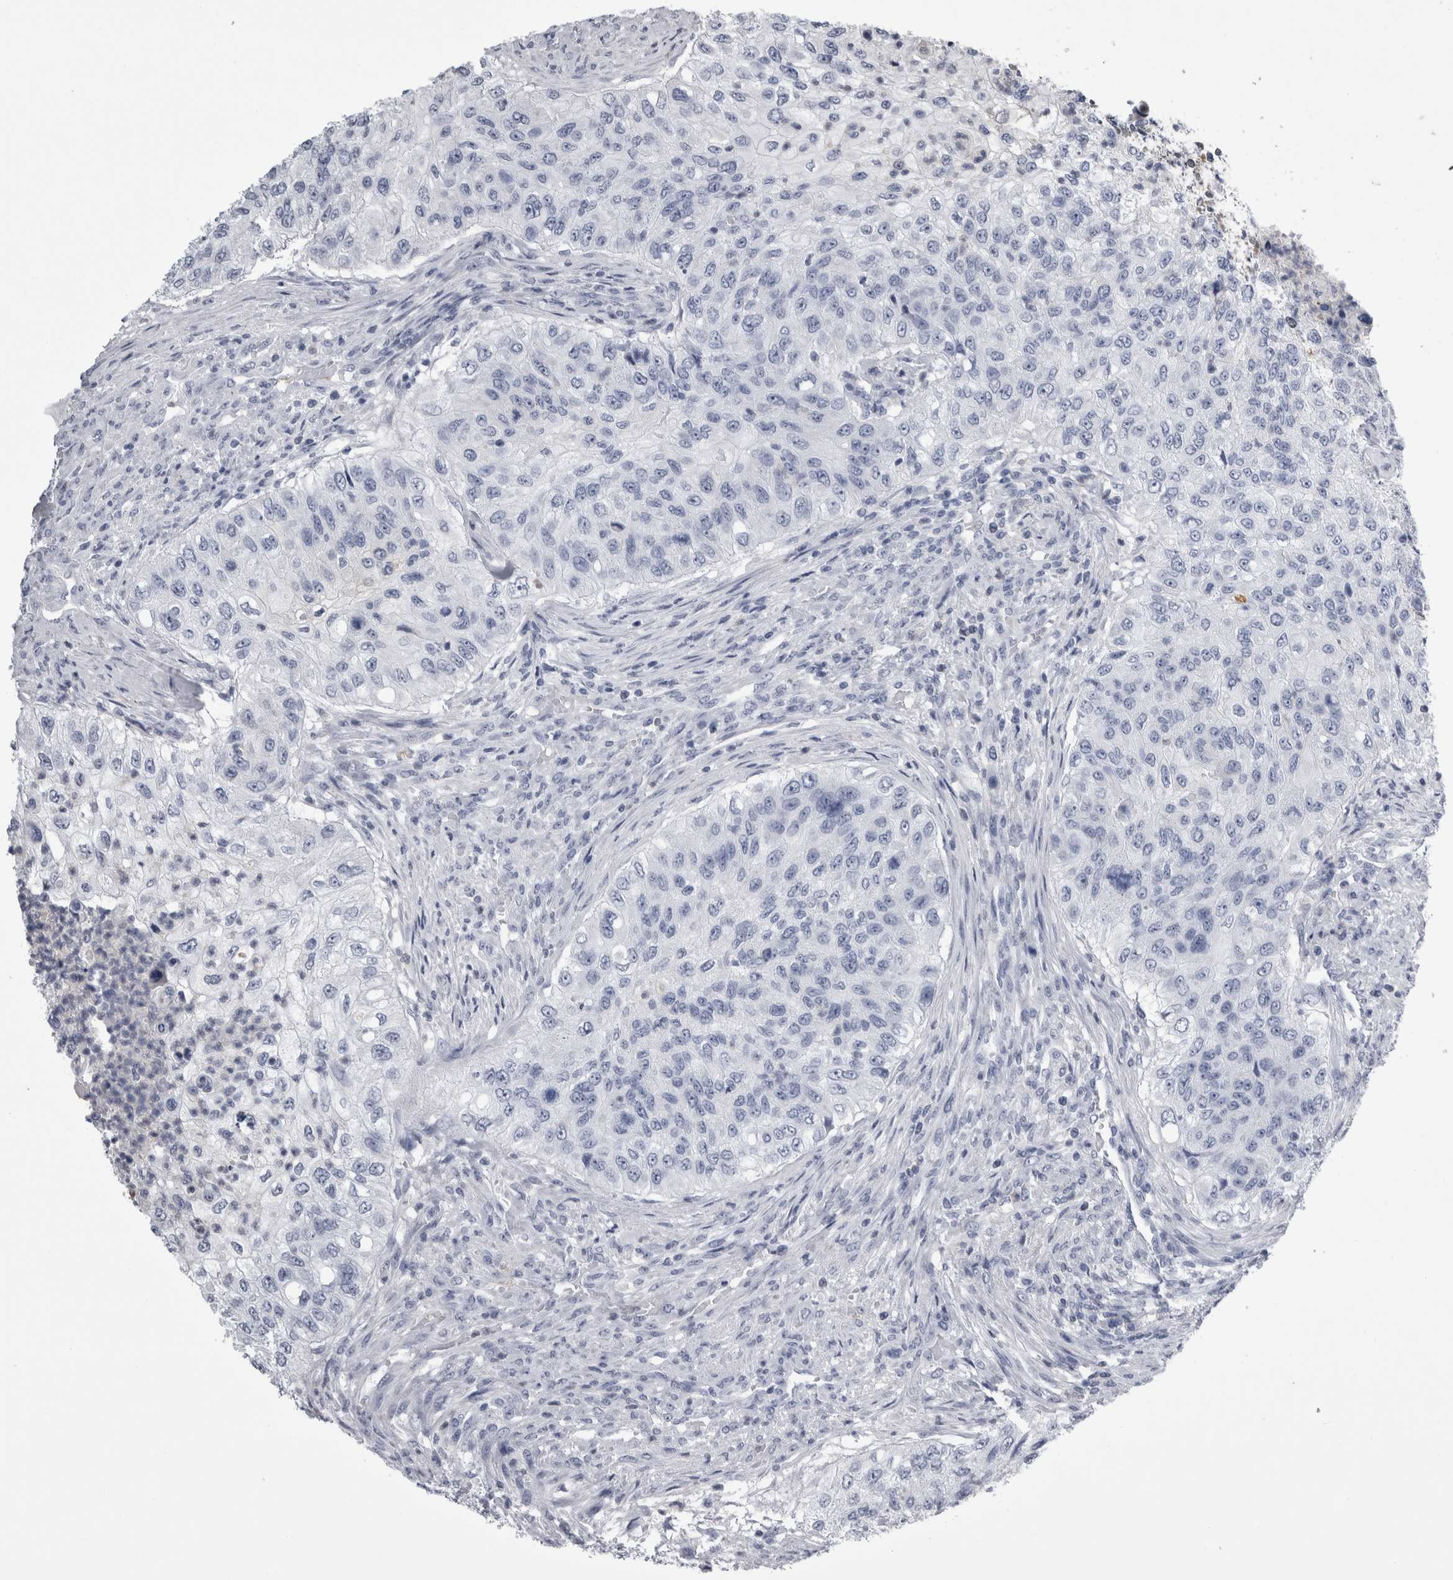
{"staining": {"intensity": "negative", "quantity": "none", "location": "none"}, "tissue": "urothelial cancer", "cell_type": "Tumor cells", "image_type": "cancer", "snomed": [{"axis": "morphology", "description": "Urothelial carcinoma, High grade"}, {"axis": "topography", "description": "Urinary bladder"}], "caption": "Tumor cells are negative for brown protein staining in urothelial cancer.", "gene": "ALDH8A1", "patient": {"sex": "female", "age": 60}}